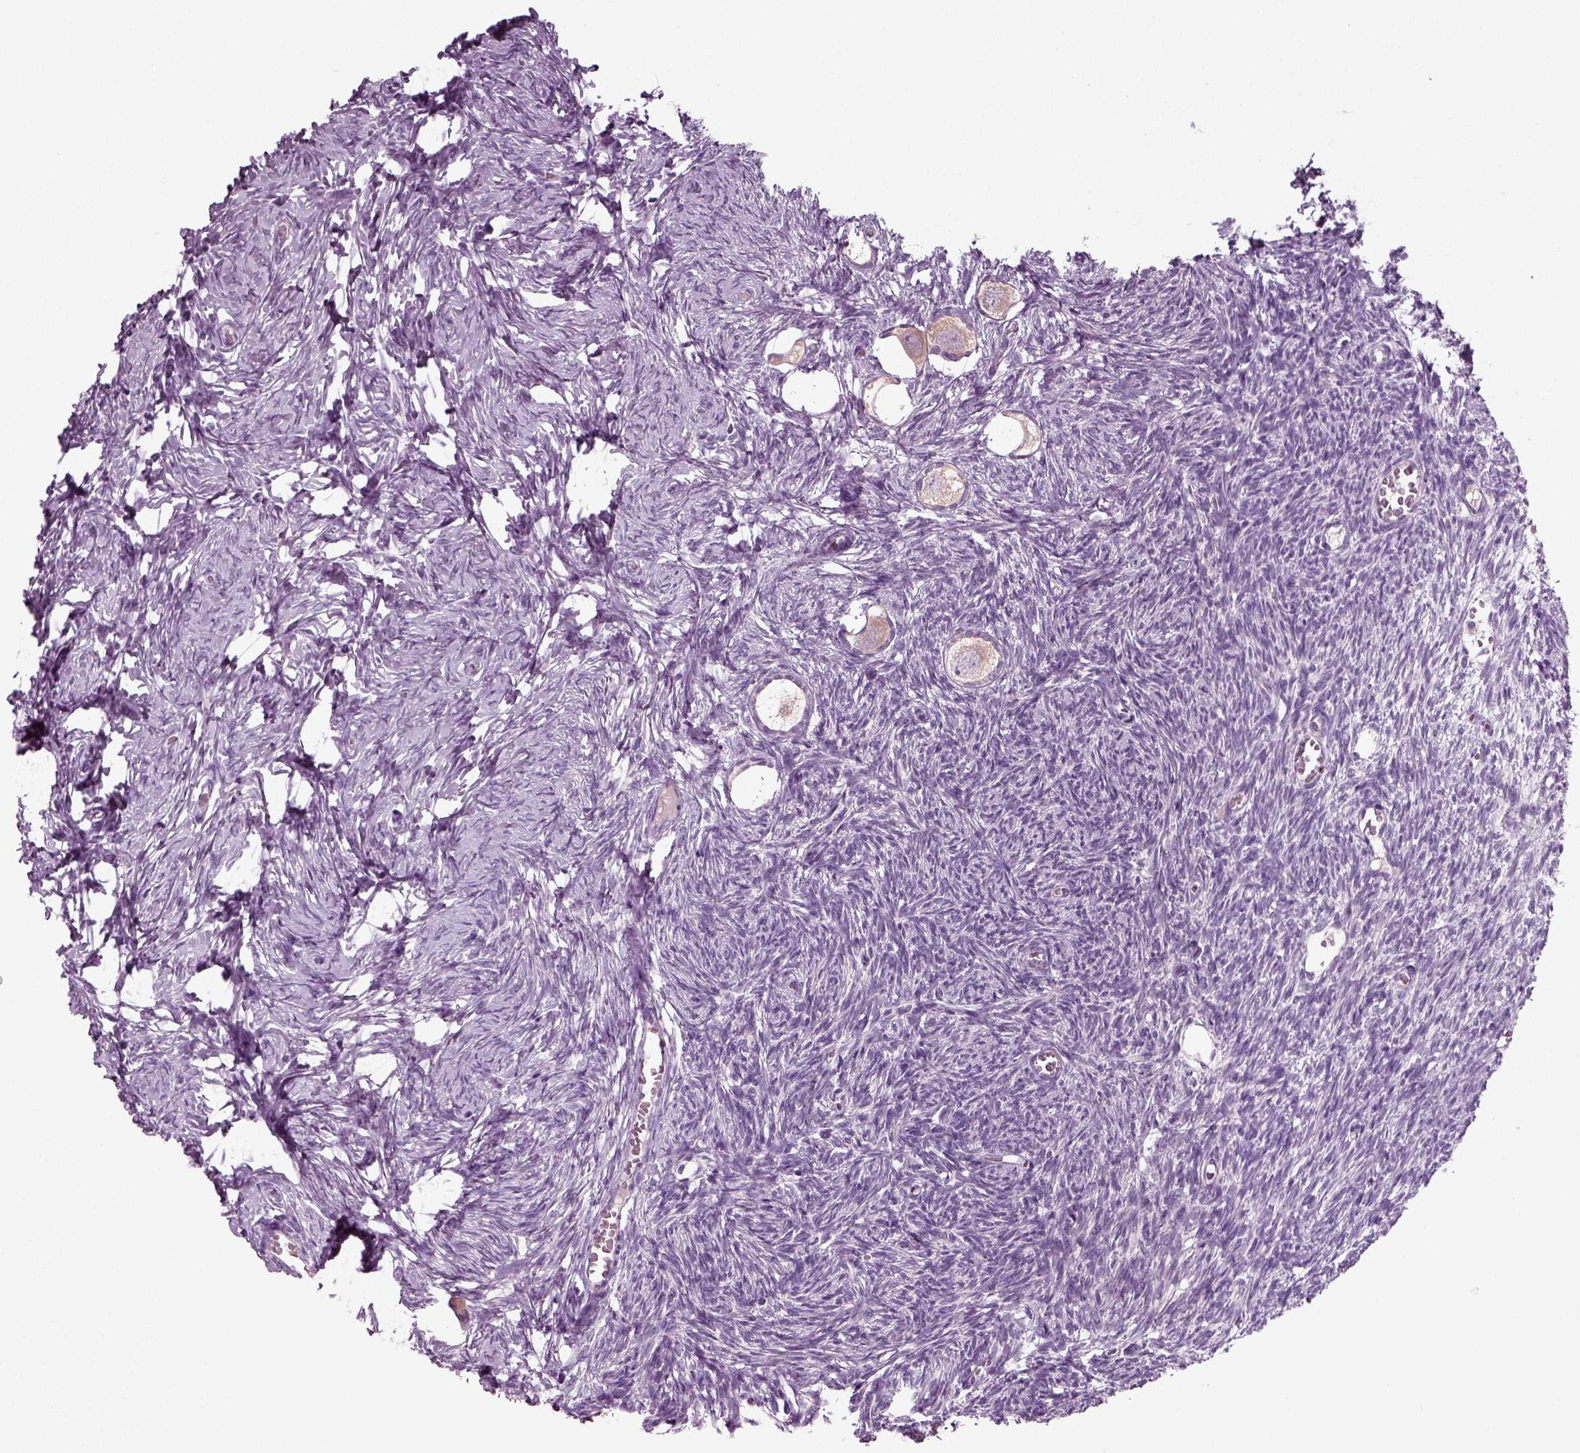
{"staining": {"intensity": "weak", "quantity": "25%-75%", "location": "cytoplasmic/membranous"}, "tissue": "ovary", "cell_type": "Follicle cells", "image_type": "normal", "snomed": [{"axis": "morphology", "description": "Normal tissue, NOS"}, {"axis": "topography", "description": "Ovary"}], "caption": "A low amount of weak cytoplasmic/membranous staining is seen in about 25%-75% of follicle cells in benign ovary. The protein is stained brown, and the nuclei are stained in blue (DAB IHC with brightfield microscopy, high magnification).", "gene": "RND2", "patient": {"sex": "female", "age": 27}}